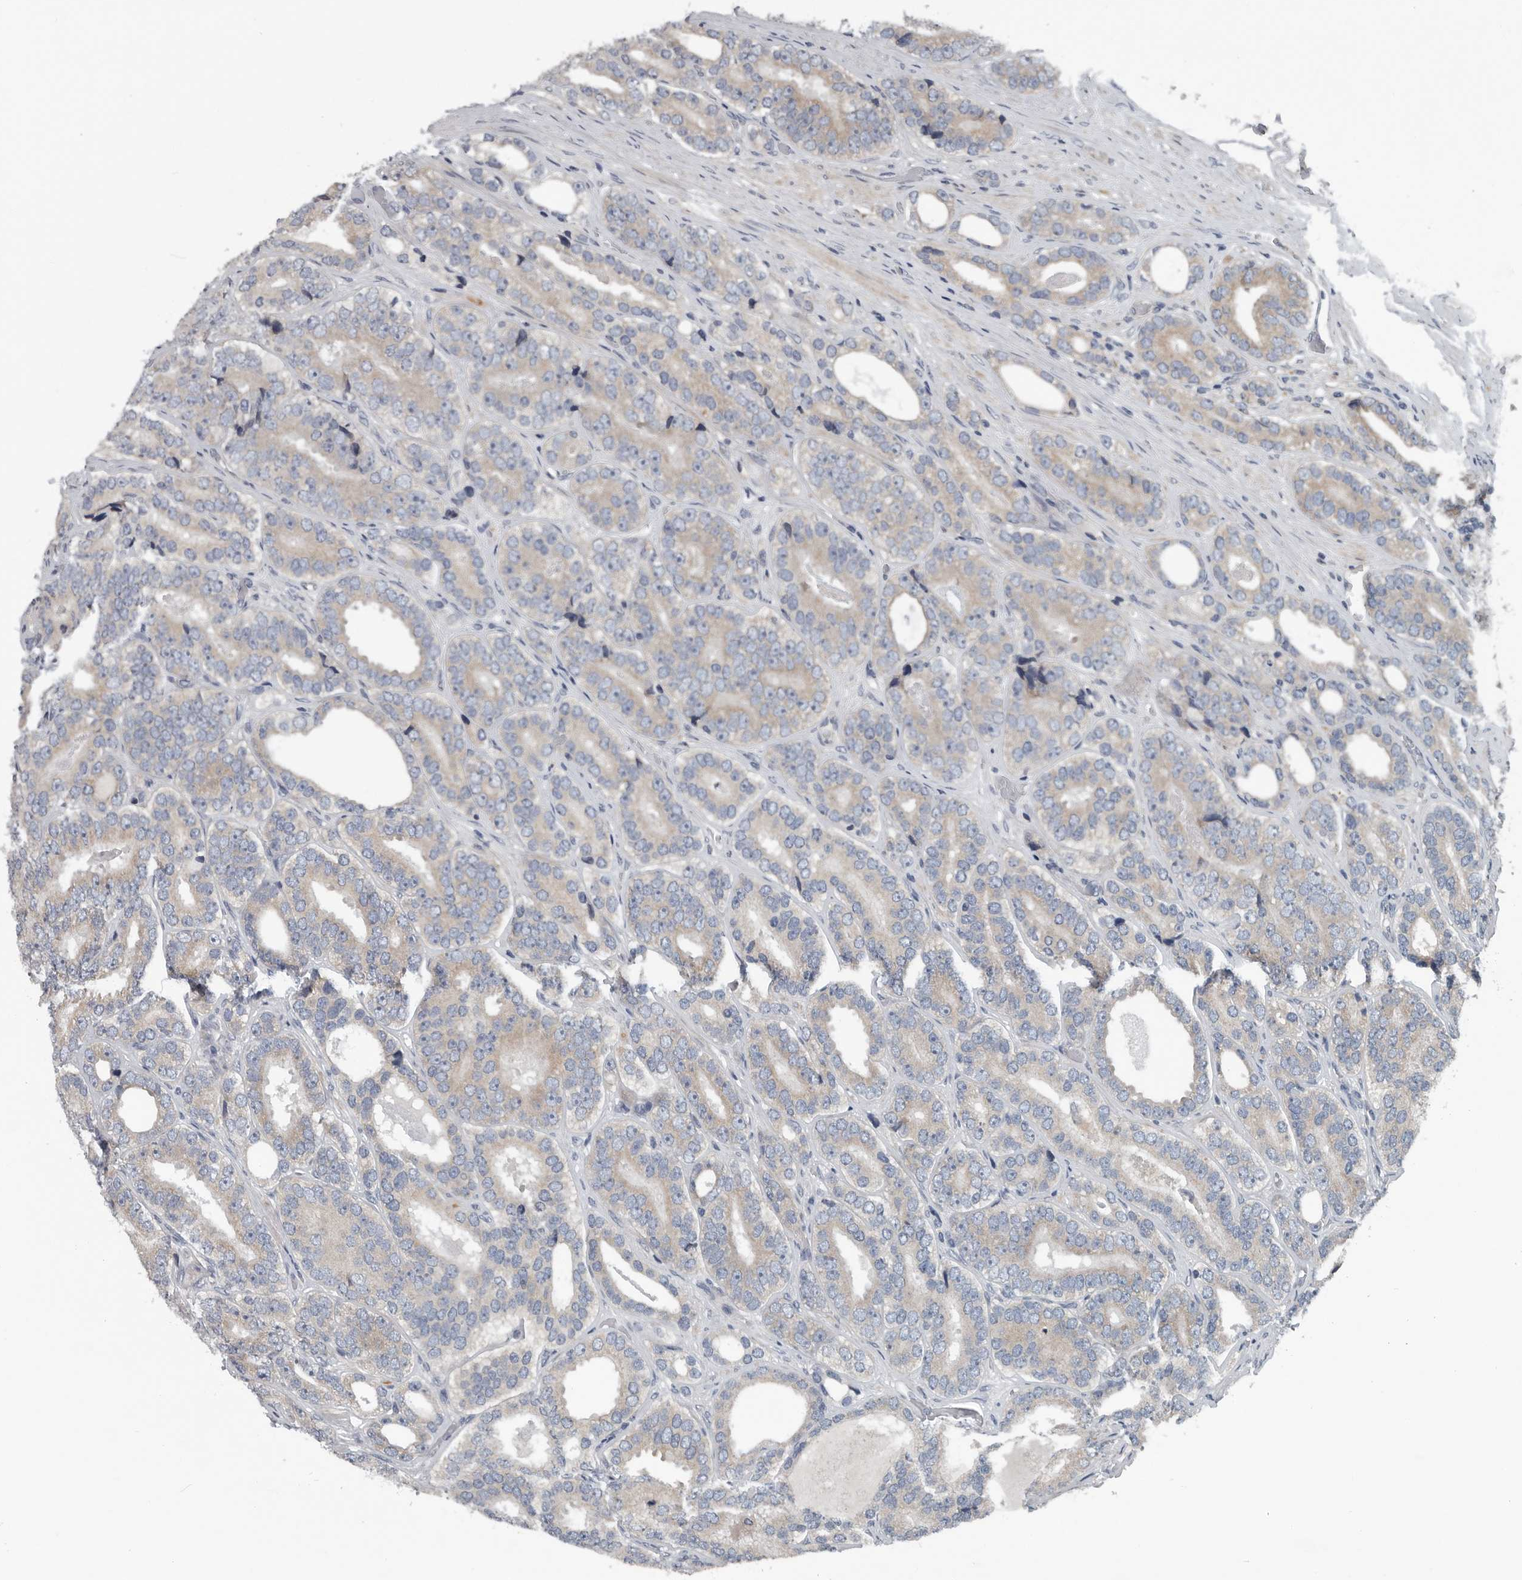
{"staining": {"intensity": "weak", "quantity": "<25%", "location": "cytoplasmic/membranous"}, "tissue": "prostate cancer", "cell_type": "Tumor cells", "image_type": "cancer", "snomed": [{"axis": "morphology", "description": "Adenocarcinoma, High grade"}, {"axis": "topography", "description": "Prostate"}], "caption": "Immunohistochemistry histopathology image of neoplastic tissue: prostate cancer stained with DAB (3,3'-diaminobenzidine) shows no significant protein staining in tumor cells.", "gene": "TMEM199", "patient": {"sex": "male", "age": 56}}